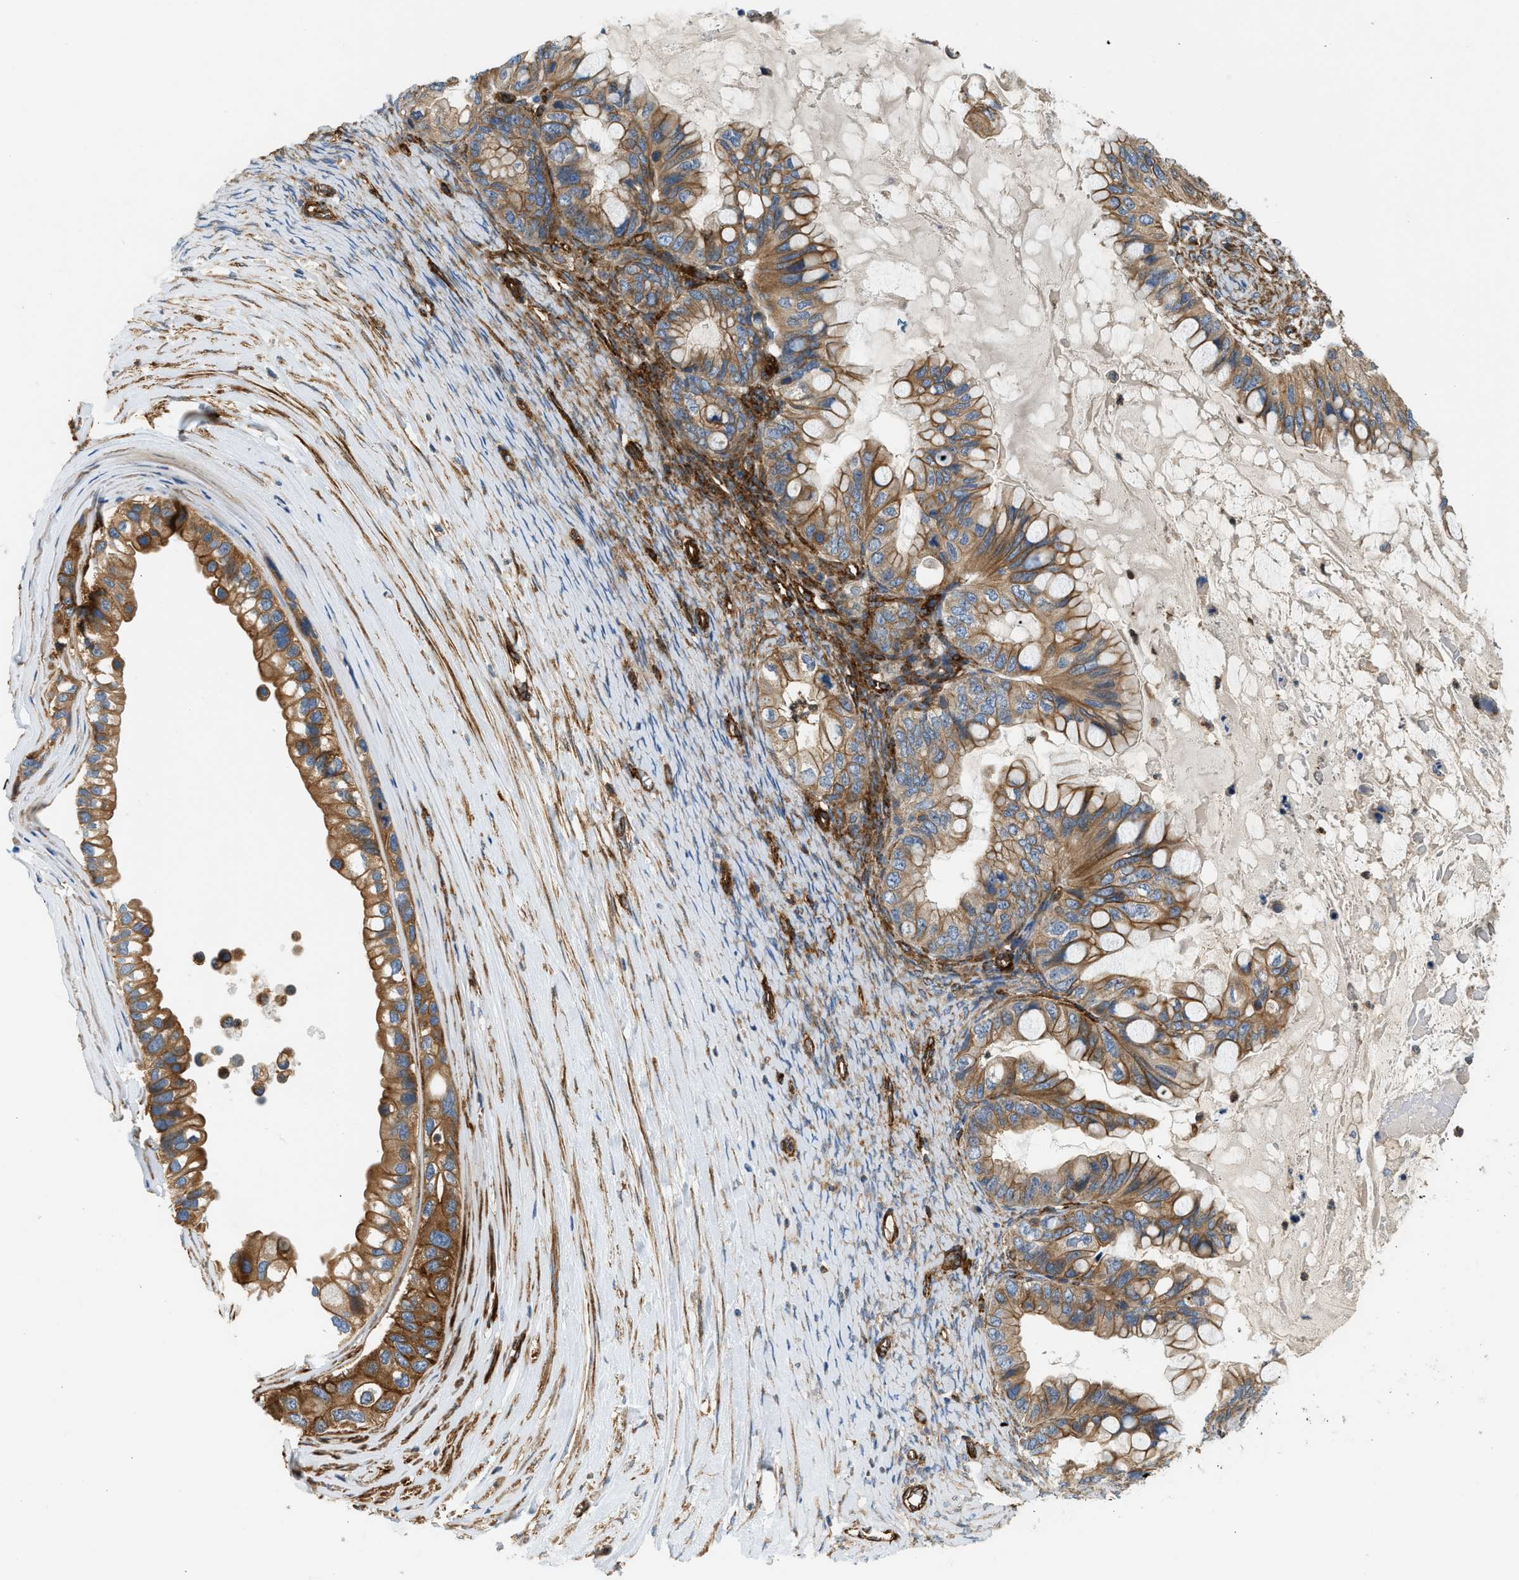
{"staining": {"intensity": "moderate", "quantity": ">75%", "location": "cytoplasmic/membranous"}, "tissue": "ovarian cancer", "cell_type": "Tumor cells", "image_type": "cancer", "snomed": [{"axis": "morphology", "description": "Cystadenocarcinoma, mucinous, NOS"}, {"axis": "topography", "description": "Ovary"}], "caption": "Immunohistochemical staining of human ovarian cancer (mucinous cystadenocarcinoma) reveals moderate cytoplasmic/membranous protein staining in about >75% of tumor cells. Using DAB (3,3'-diaminobenzidine) (brown) and hematoxylin (blue) stains, captured at high magnification using brightfield microscopy.", "gene": "HIP1", "patient": {"sex": "female", "age": 80}}